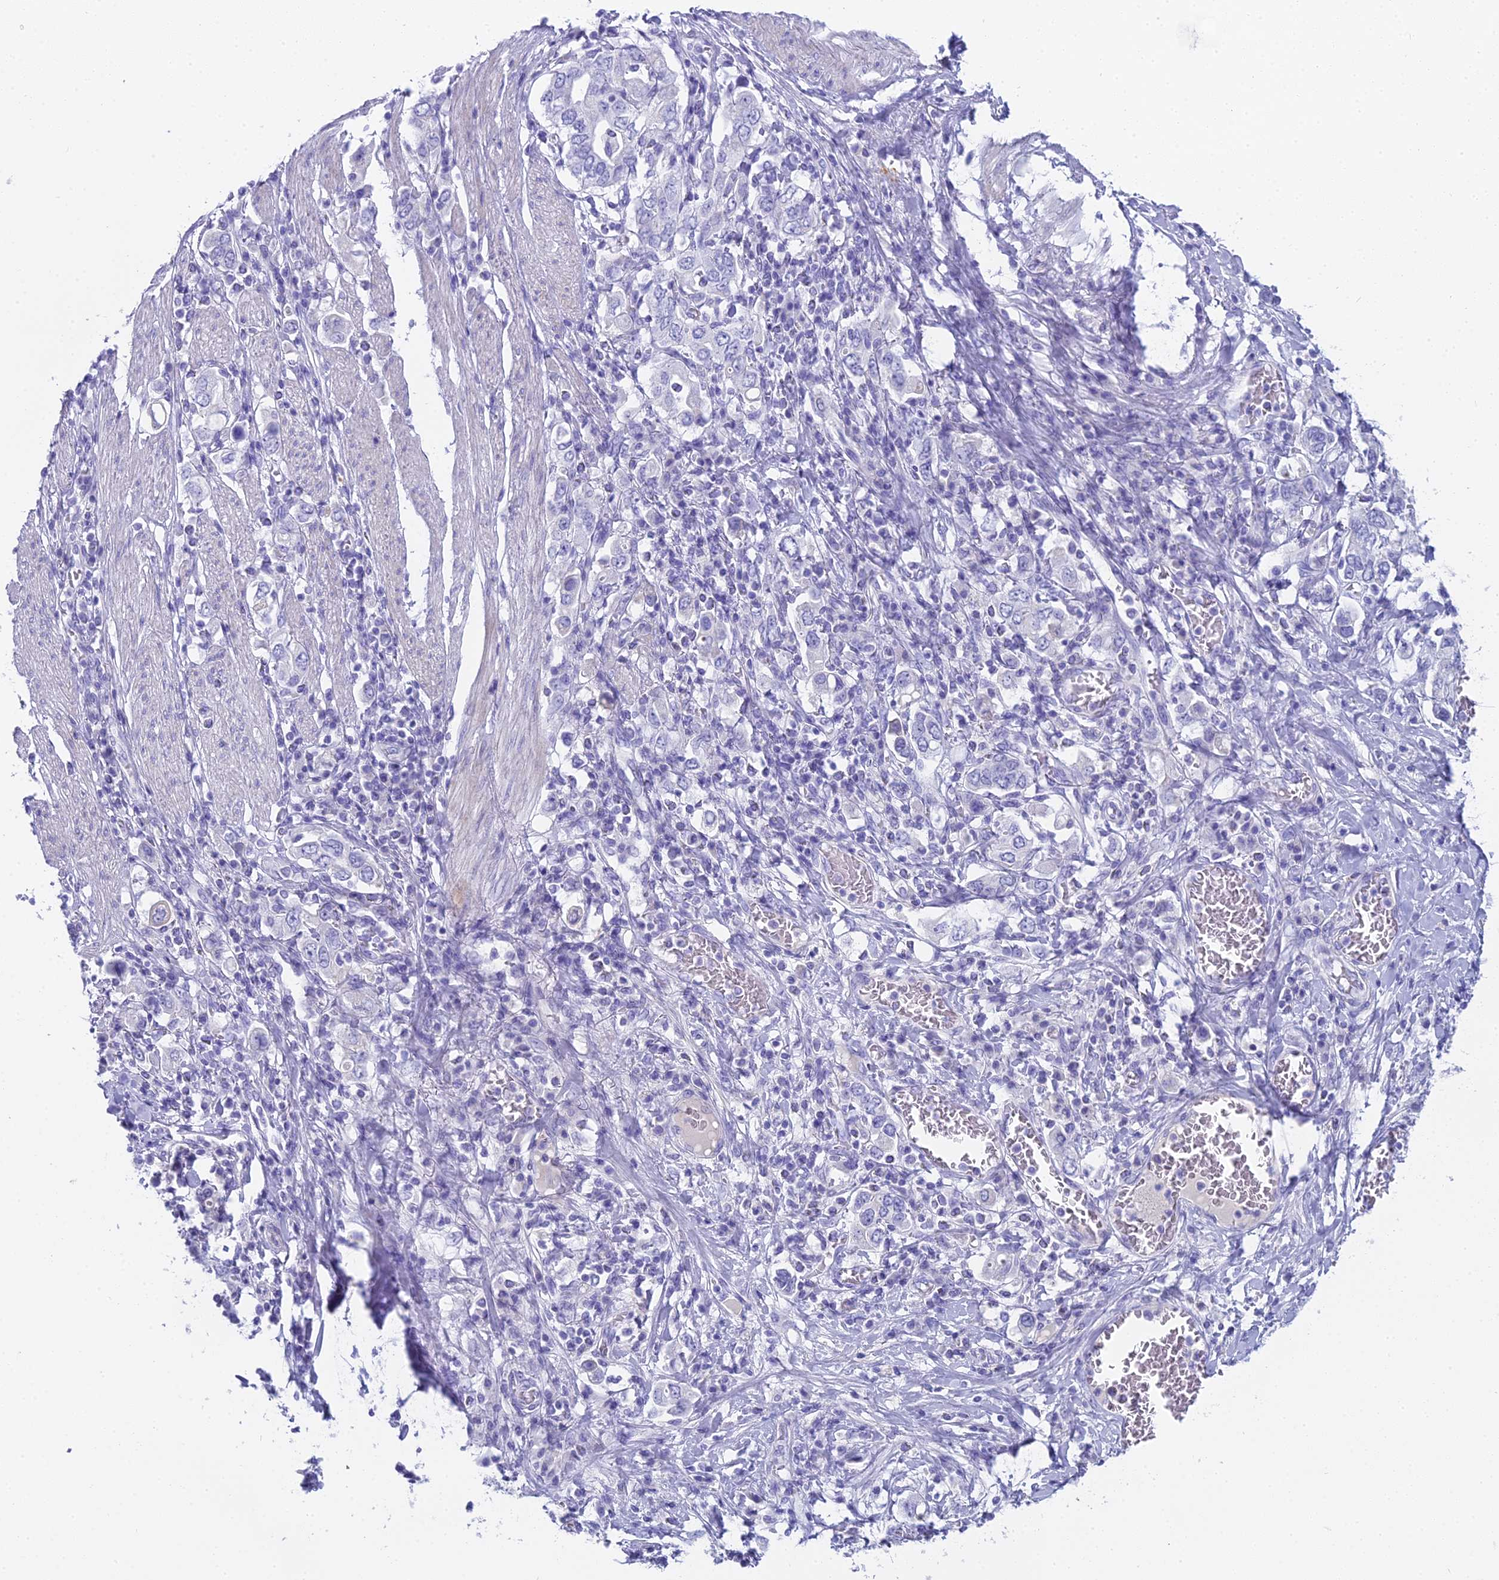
{"staining": {"intensity": "negative", "quantity": "none", "location": "none"}, "tissue": "stomach cancer", "cell_type": "Tumor cells", "image_type": "cancer", "snomed": [{"axis": "morphology", "description": "Adenocarcinoma, NOS"}, {"axis": "topography", "description": "Stomach, upper"}], "caption": "A high-resolution micrograph shows immunohistochemistry staining of stomach cancer (adenocarcinoma), which reveals no significant expression in tumor cells.", "gene": "UNC80", "patient": {"sex": "male", "age": 62}}